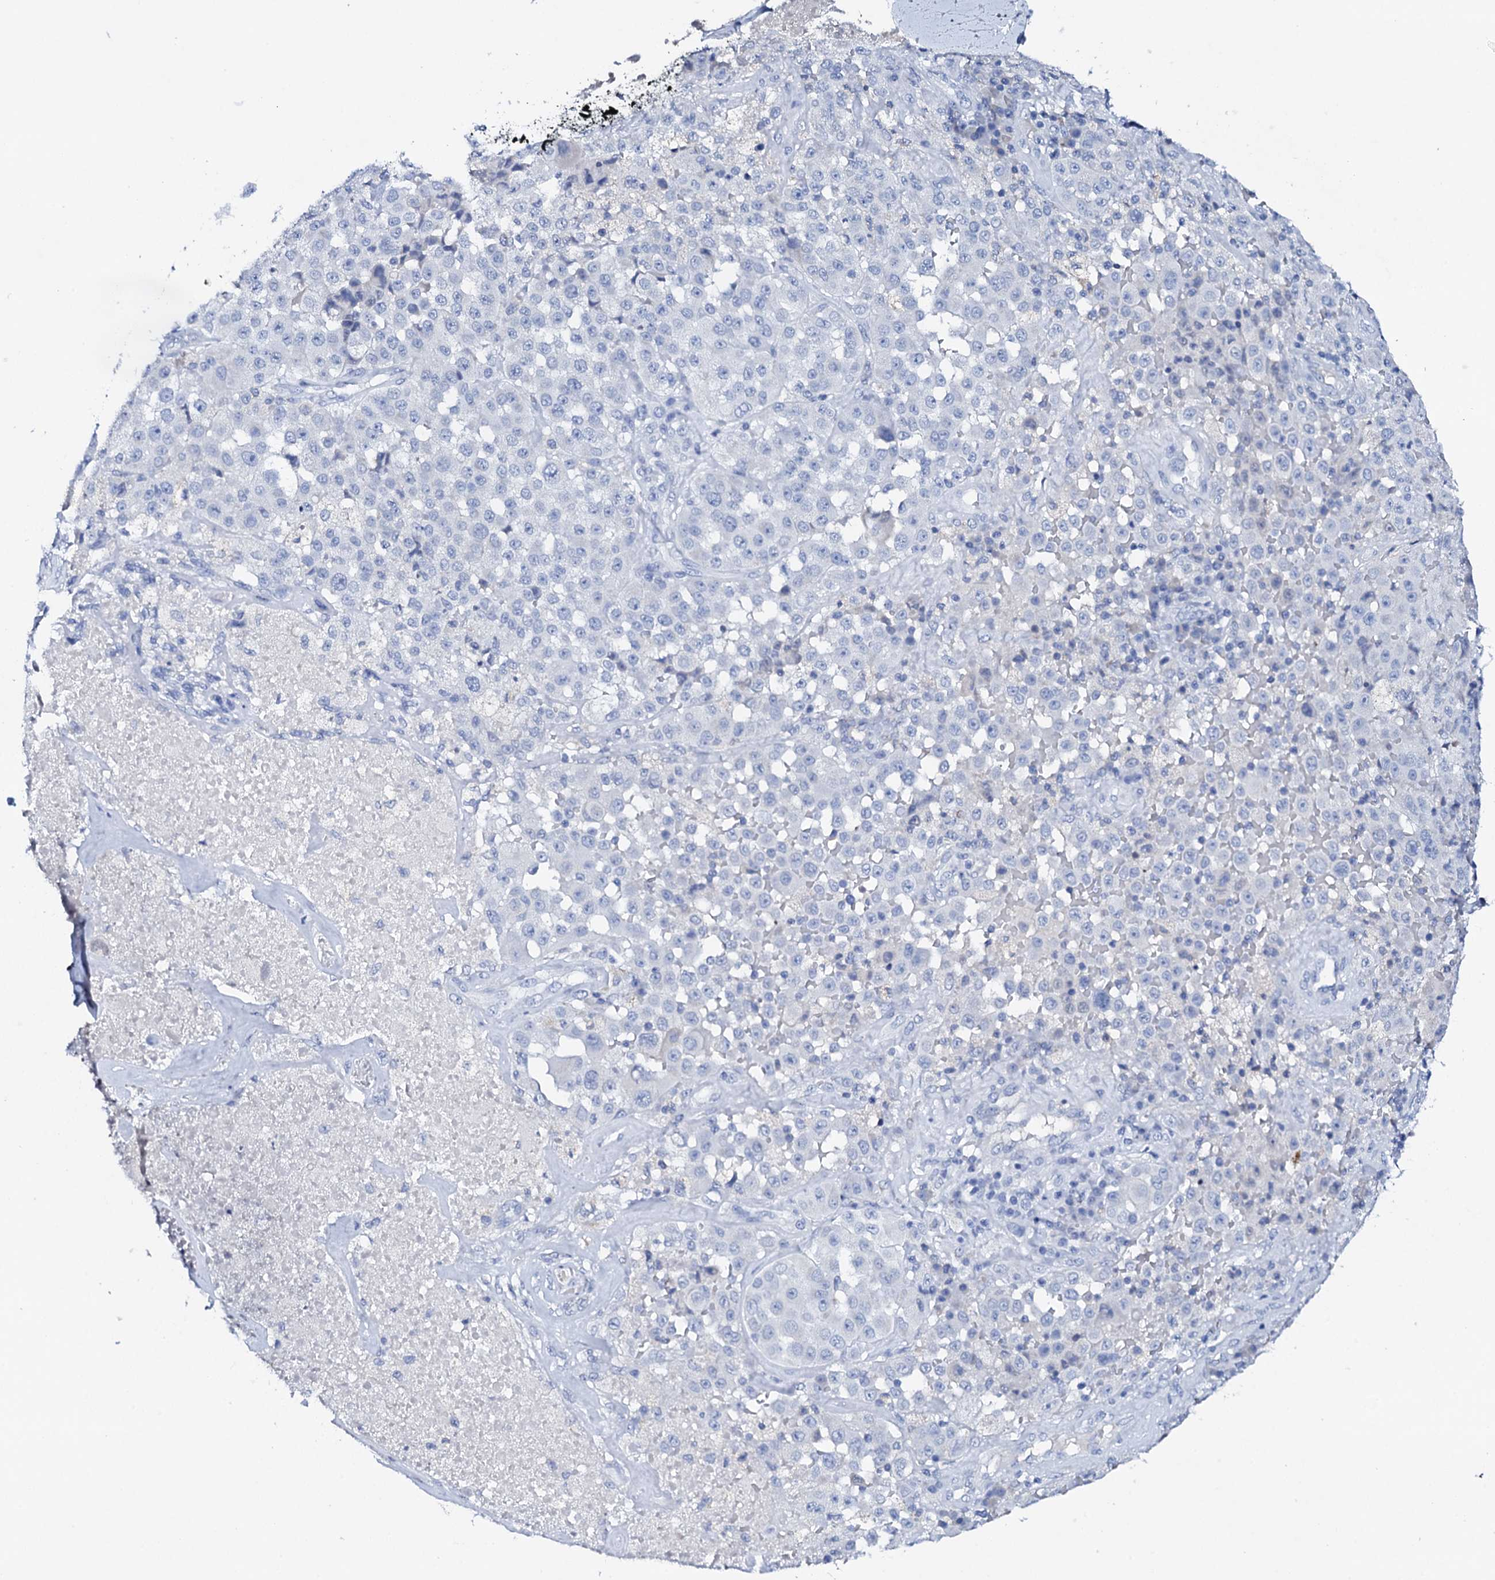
{"staining": {"intensity": "negative", "quantity": "none", "location": "none"}, "tissue": "melanoma", "cell_type": "Tumor cells", "image_type": "cancer", "snomed": [{"axis": "morphology", "description": "Malignant melanoma, Metastatic site"}, {"axis": "topography", "description": "Lymph node"}], "caption": "Human melanoma stained for a protein using IHC demonstrates no positivity in tumor cells.", "gene": "FBXL16", "patient": {"sex": "male", "age": 62}}